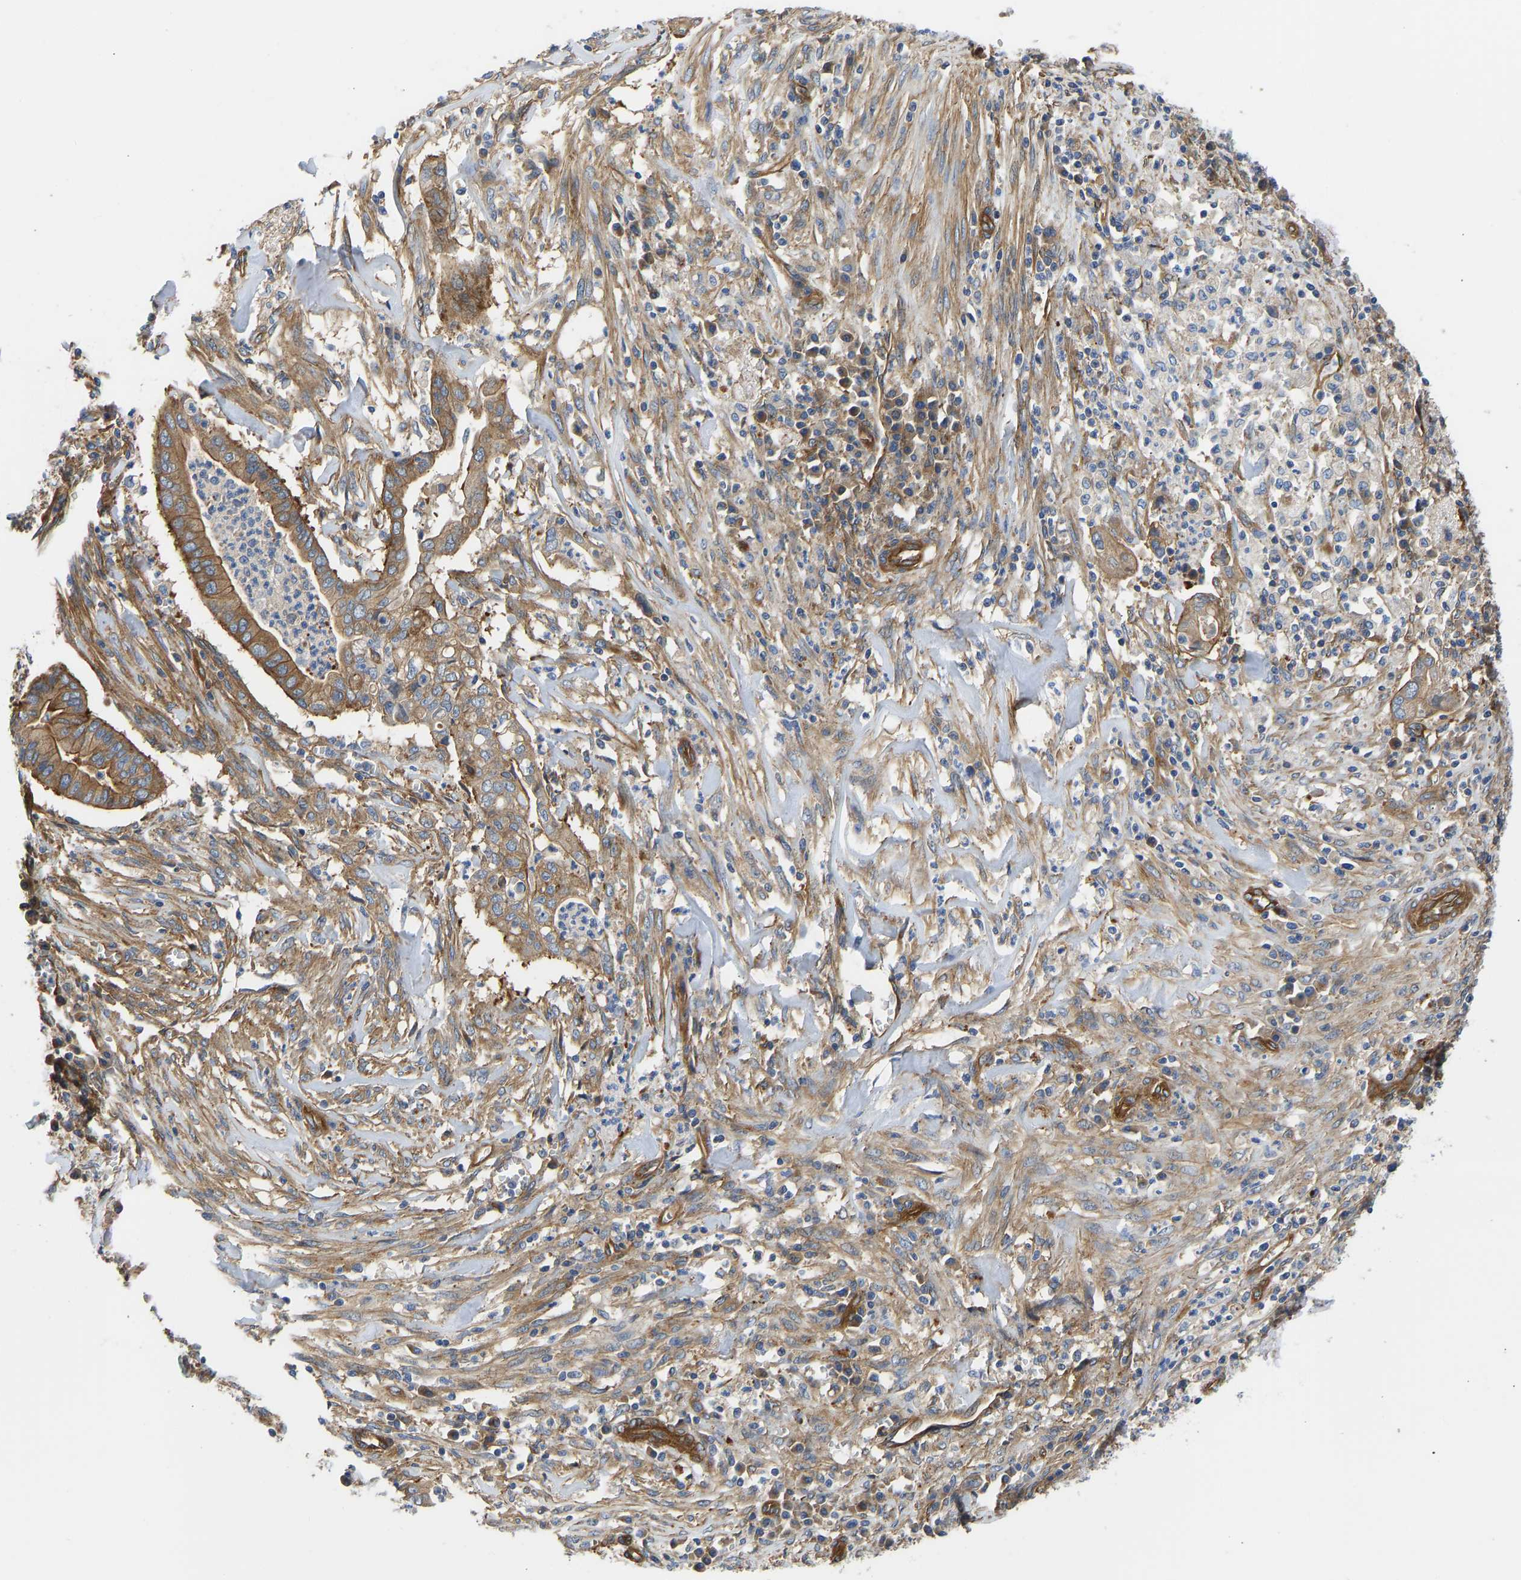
{"staining": {"intensity": "moderate", "quantity": ">75%", "location": "cytoplasmic/membranous"}, "tissue": "cervical cancer", "cell_type": "Tumor cells", "image_type": "cancer", "snomed": [{"axis": "morphology", "description": "Adenocarcinoma, NOS"}, {"axis": "topography", "description": "Cervix"}], "caption": "Human adenocarcinoma (cervical) stained with a protein marker demonstrates moderate staining in tumor cells.", "gene": "MYO1C", "patient": {"sex": "female", "age": 44}}